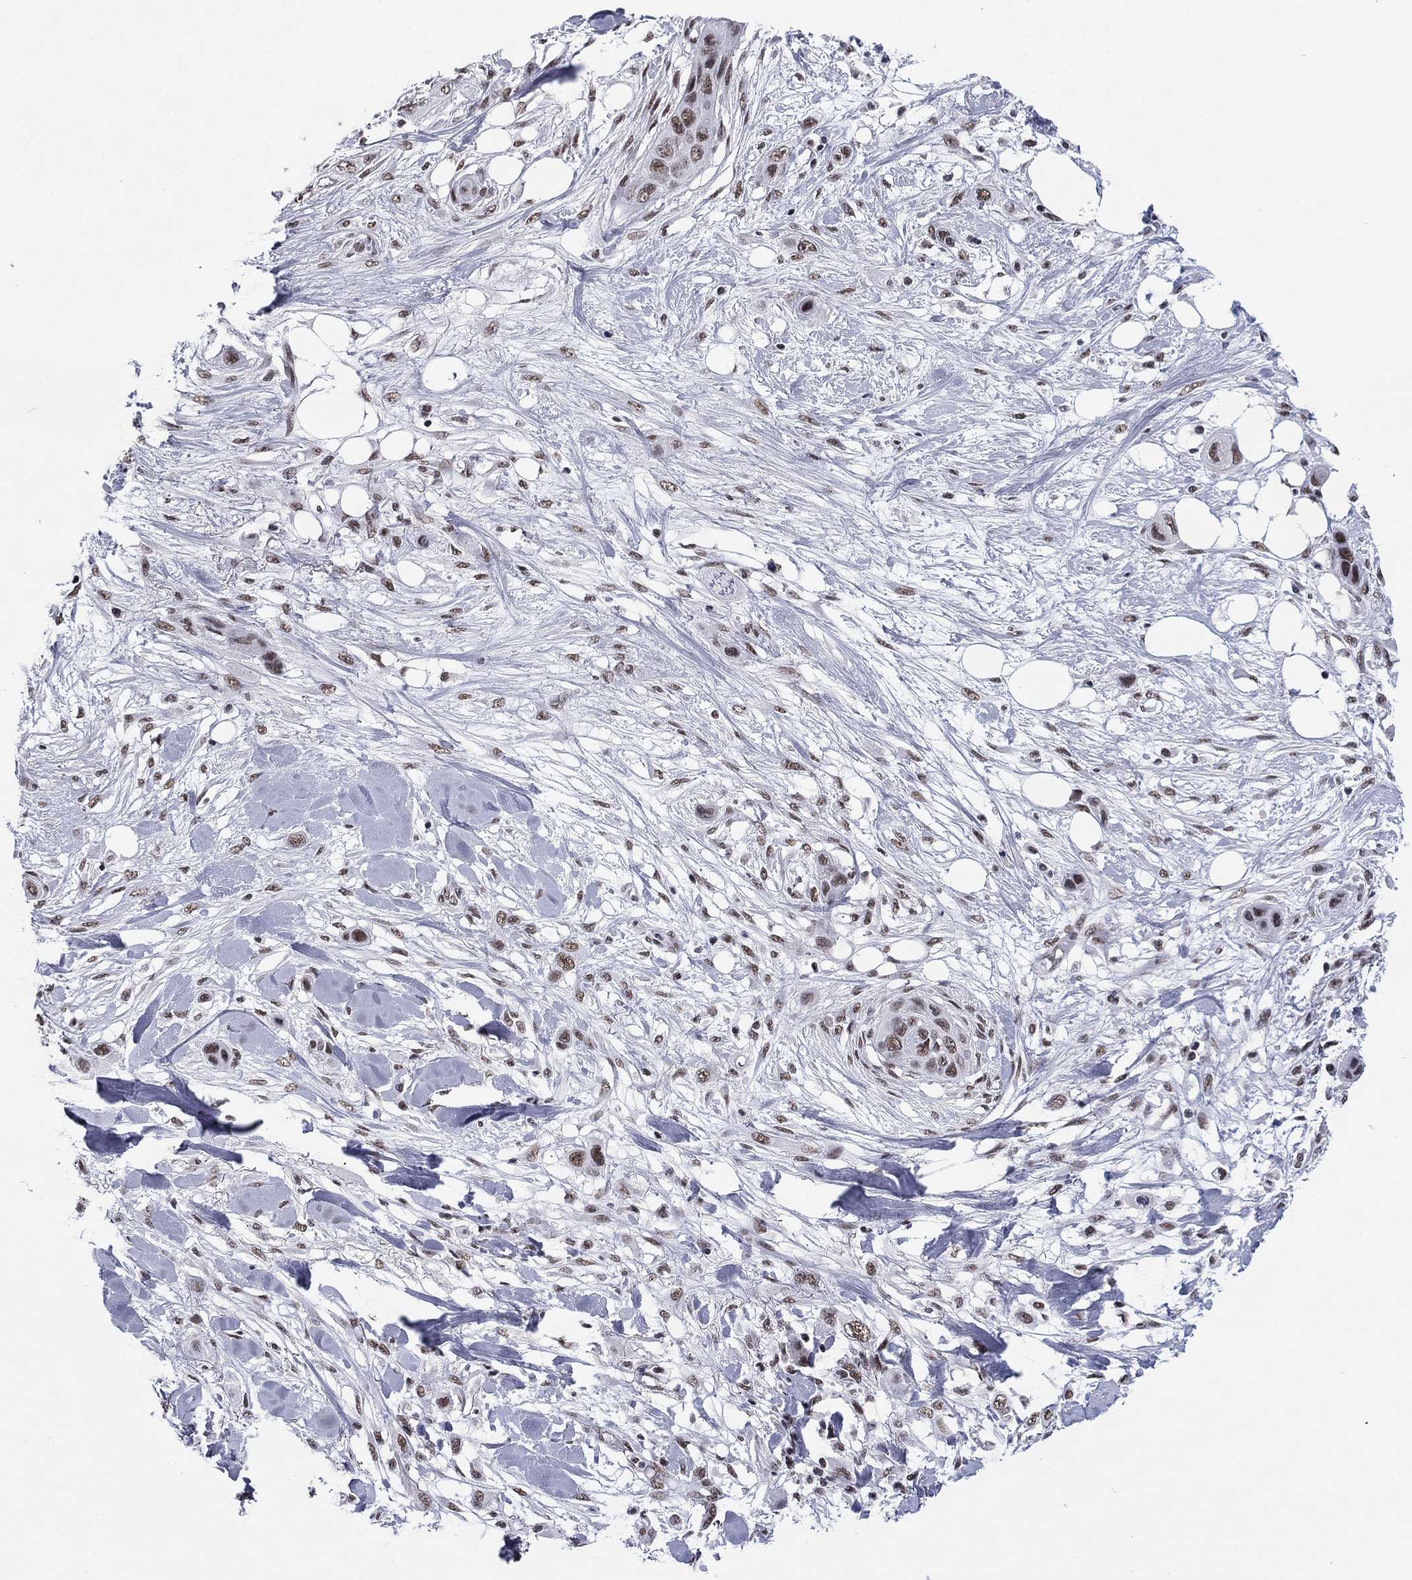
{"staining": {"intensity": "moderate", "quantity": "25%-75%", "location": "nuclear"}, "tissue": "skin cancer", "cell_type": "Tumor cells", "image_type": "cancer", "snomed": [{"axis": "morphology", "description": "Squamous cell carcinoma, NOS"}, {"axis": "topography", "description": "Skin"}], "caption": "Squamous cell carcinoma (skin) tissue demonstrates moderate nuclear positivity in about 25%-75% of tumor cells", "gene": "ETV5", "patient": {"sex": "male", "age": 79}}